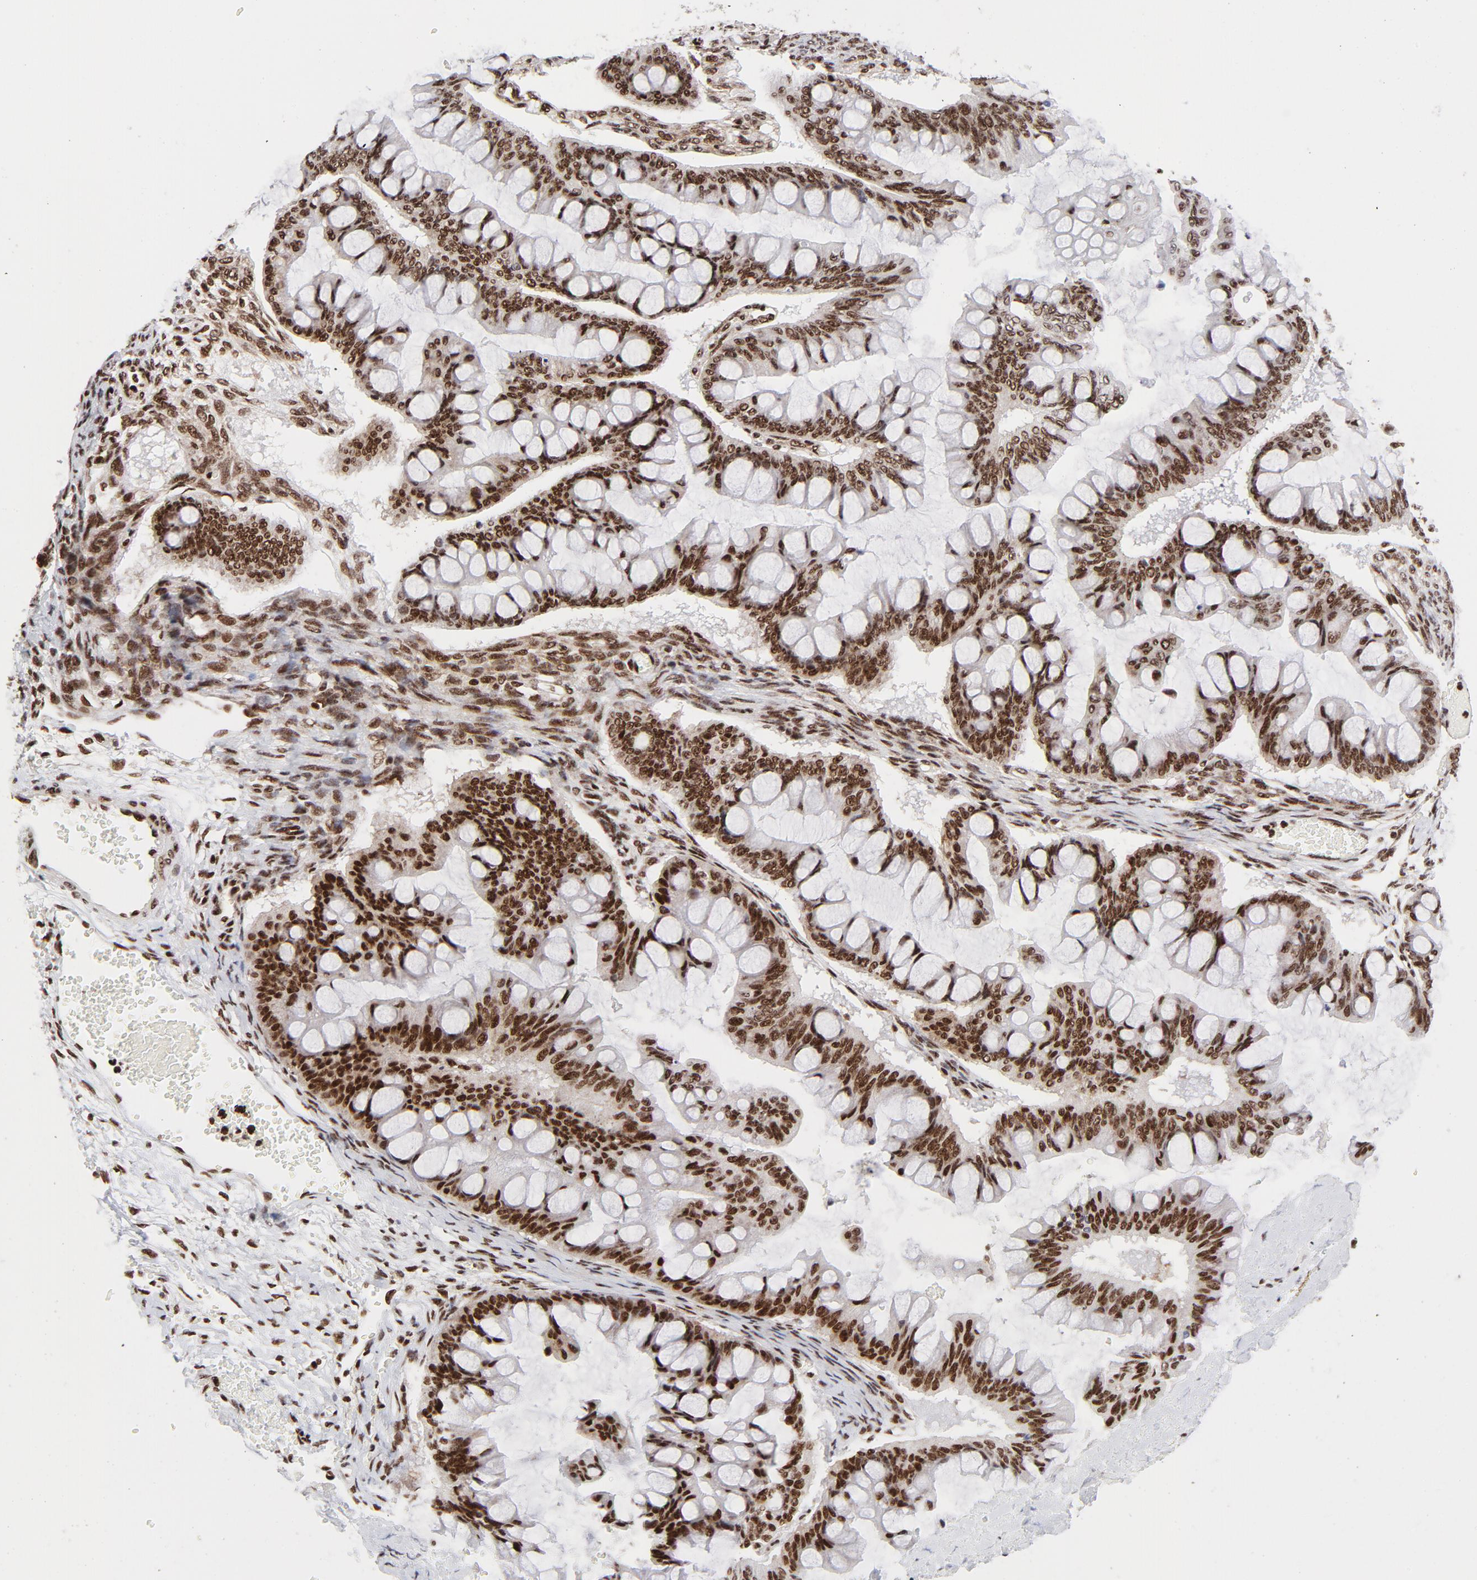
{"staining": {"intensity": "strong", "quantity": ">75%", "location": "nuclear"}, "tissue": "ovarian cancer", "cell_type": "Tumor cells", "image_type": "cancer", "snomed": [{"axis": "morphology", "description": "Cystadenocarcinoma, mucinous, NOS"}, {"axis": "topography", "description": "Ovary"}], "caption": "Immunohistochemical staining of human mucinous cystadenocarcinoma (ovarian) displays strong nuclear protein expression in about >75% of tumor cells.", "gene": "NFYB", "patient": {"sex": "female", "age": 73}}